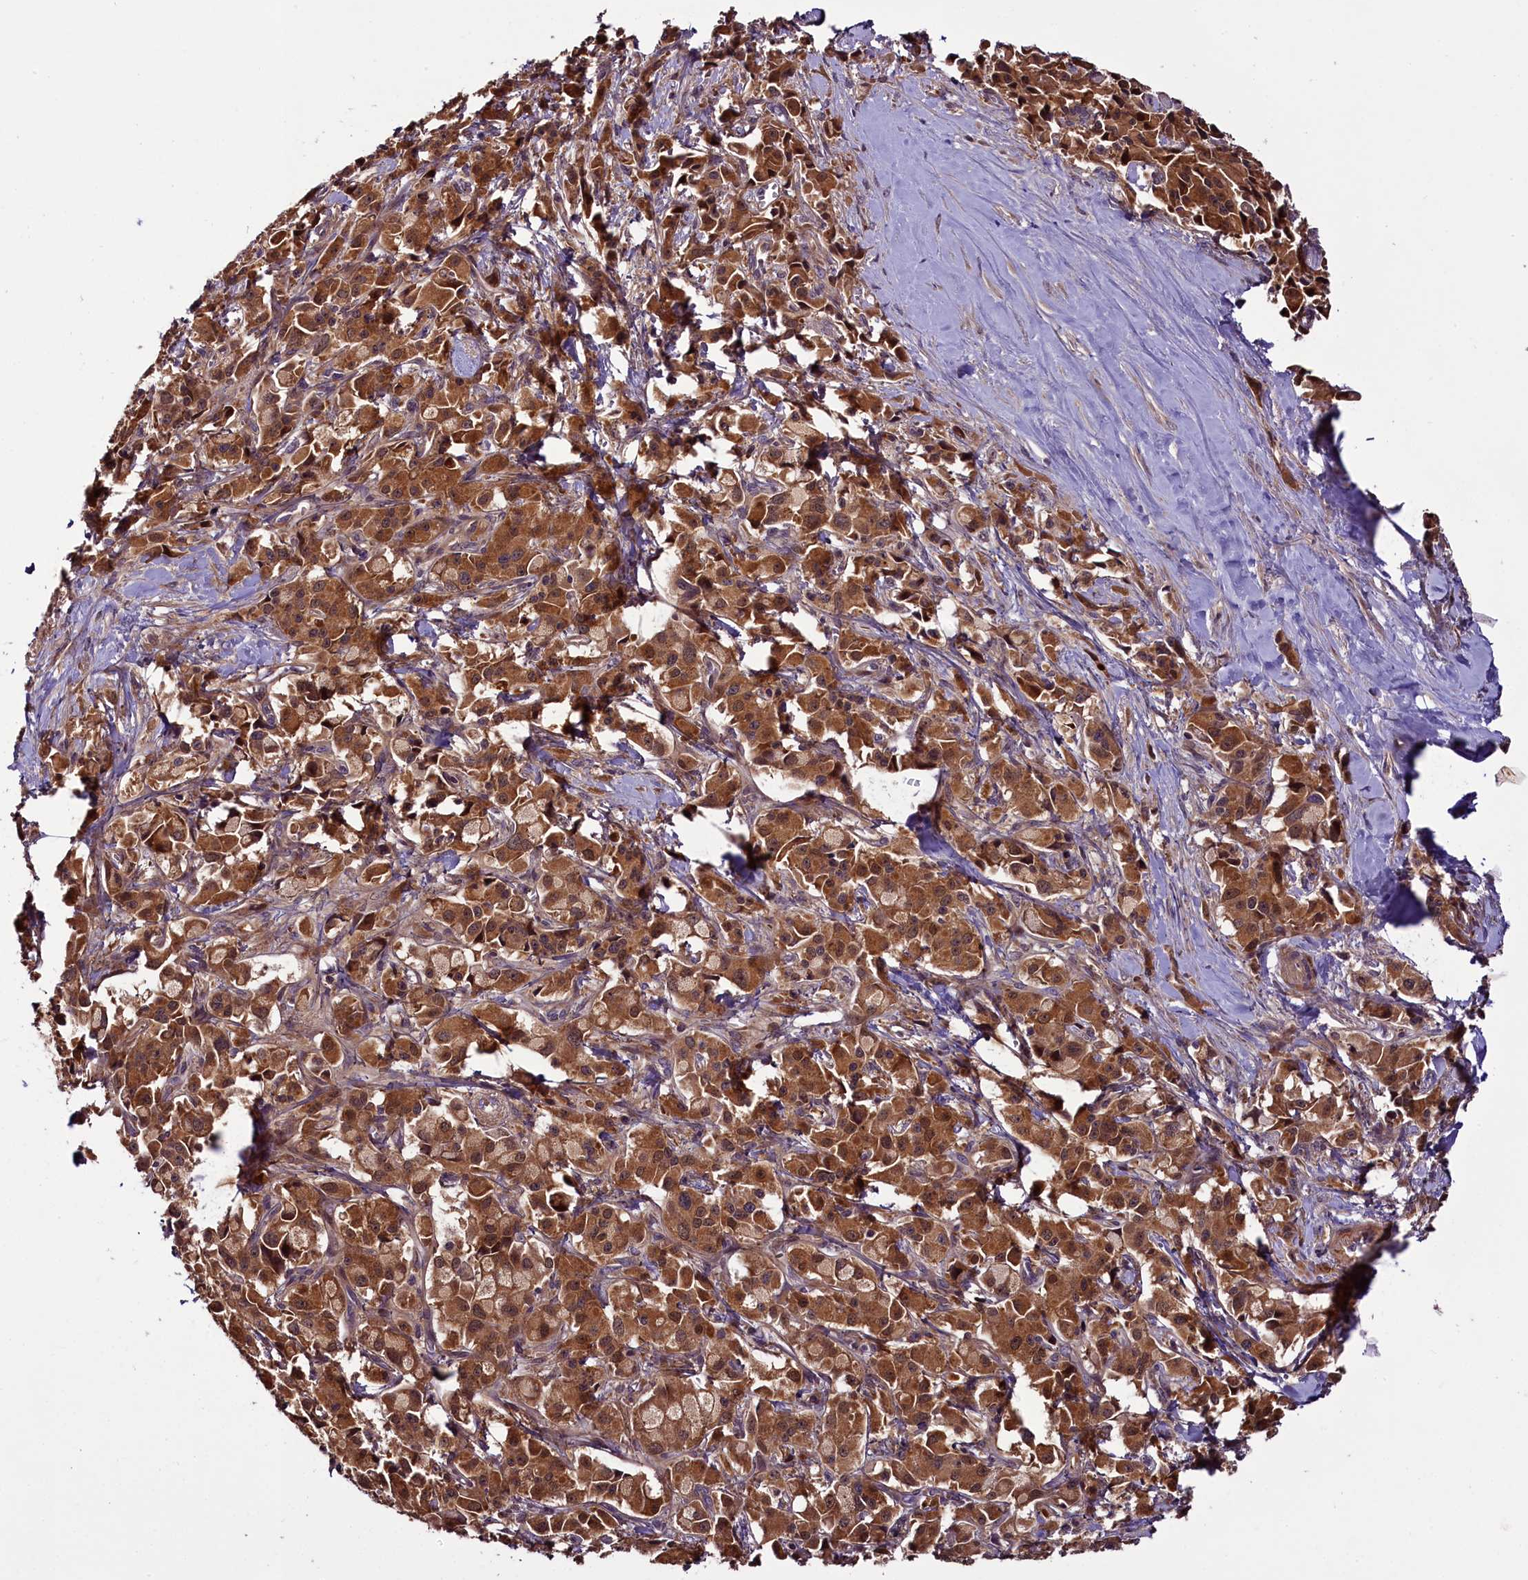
{"staining": {"intensity": "strong", "quantity": ">75%", "location": "cytoplasmic/membranous,nuclear"}, "tissue": "pancreatic cancer", "cell_type": "Tumor cells", "image_type": "cancer", "snomed": [{"axis": "morphology", "description": "Adenocarcinoma, NOS"}, {"axis": "topography", "description": "Pancreas"}], "caption": "Immunohistochemistry staining of pancreatic cancer (adenocarcinoma), which reveals high levels of strong cytoplasmic/membranous and nuclear positivity in about >75% of tumor cells indicating strong cytoplasmic/membranous and nuclear protein expression. The staining was performed using DAB (3,3'-diaminobenzidine) (brown) for protein detection and nuclei were counterstained in hematoxylin (blue).", "gene": "RPUSD2", "patient": {"sex": "male", "age": 65}}